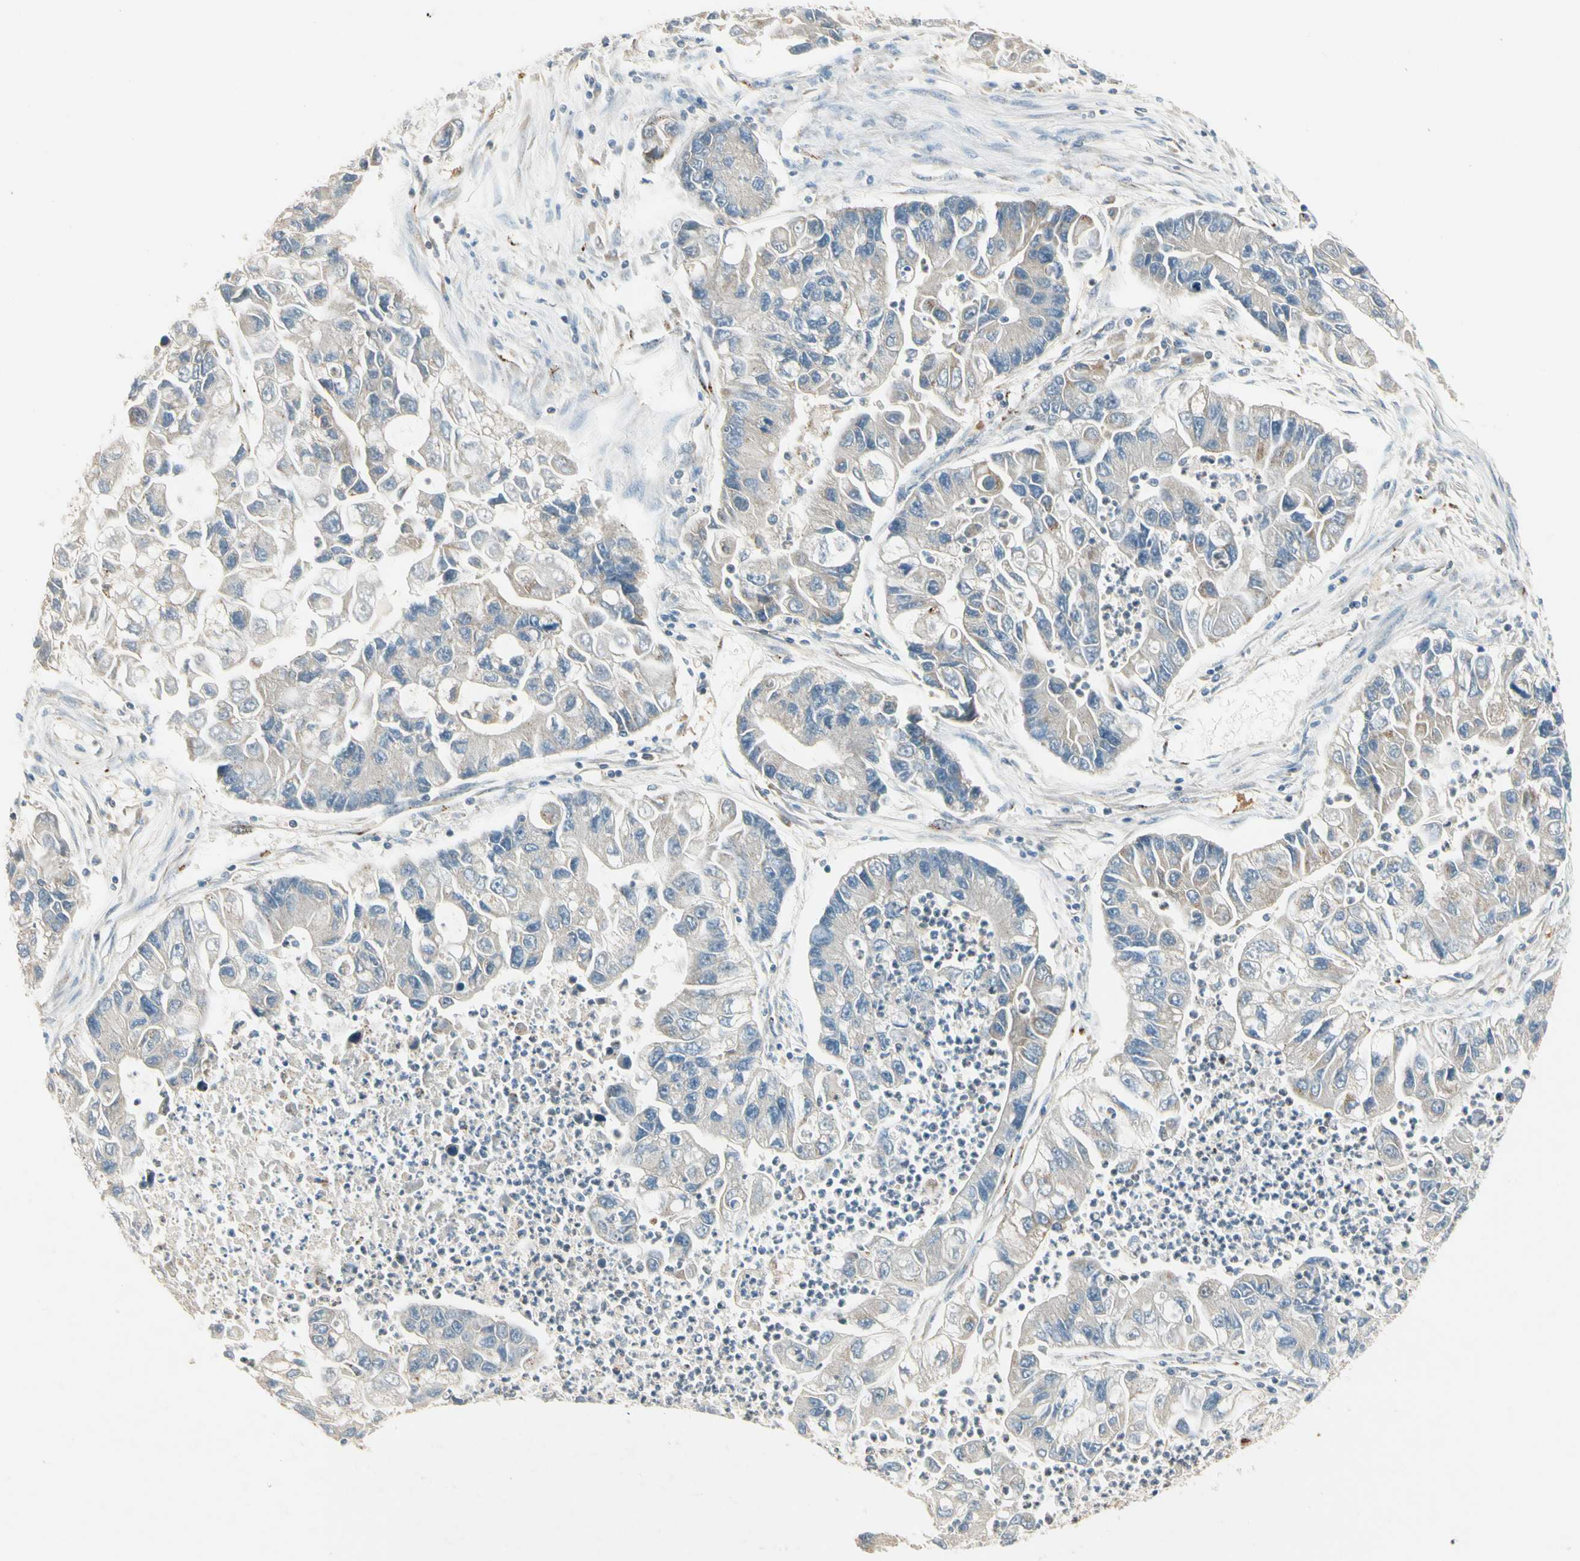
{"staining": {"intensity": "weak", "quantity": "<25%", "location": "cytoplasmic/membranous"}, "tissue": "lung cancer", "cell_type": "Tumor cells", "image_type": "cancer", "snomed": [{"axis": "morphology", "description": "Adenocarcinoma, NOS"}, {"axis": "topography", "description": "Lung"}], "caption": "High magnification brightfield microscopy of lung cancer stained with DAB (brown) and counterstained with hematoxylin (blue): tumor cells show no significant expression.", "gene": "MANSC1", "patient": {"sex": "female", "age": 51}}